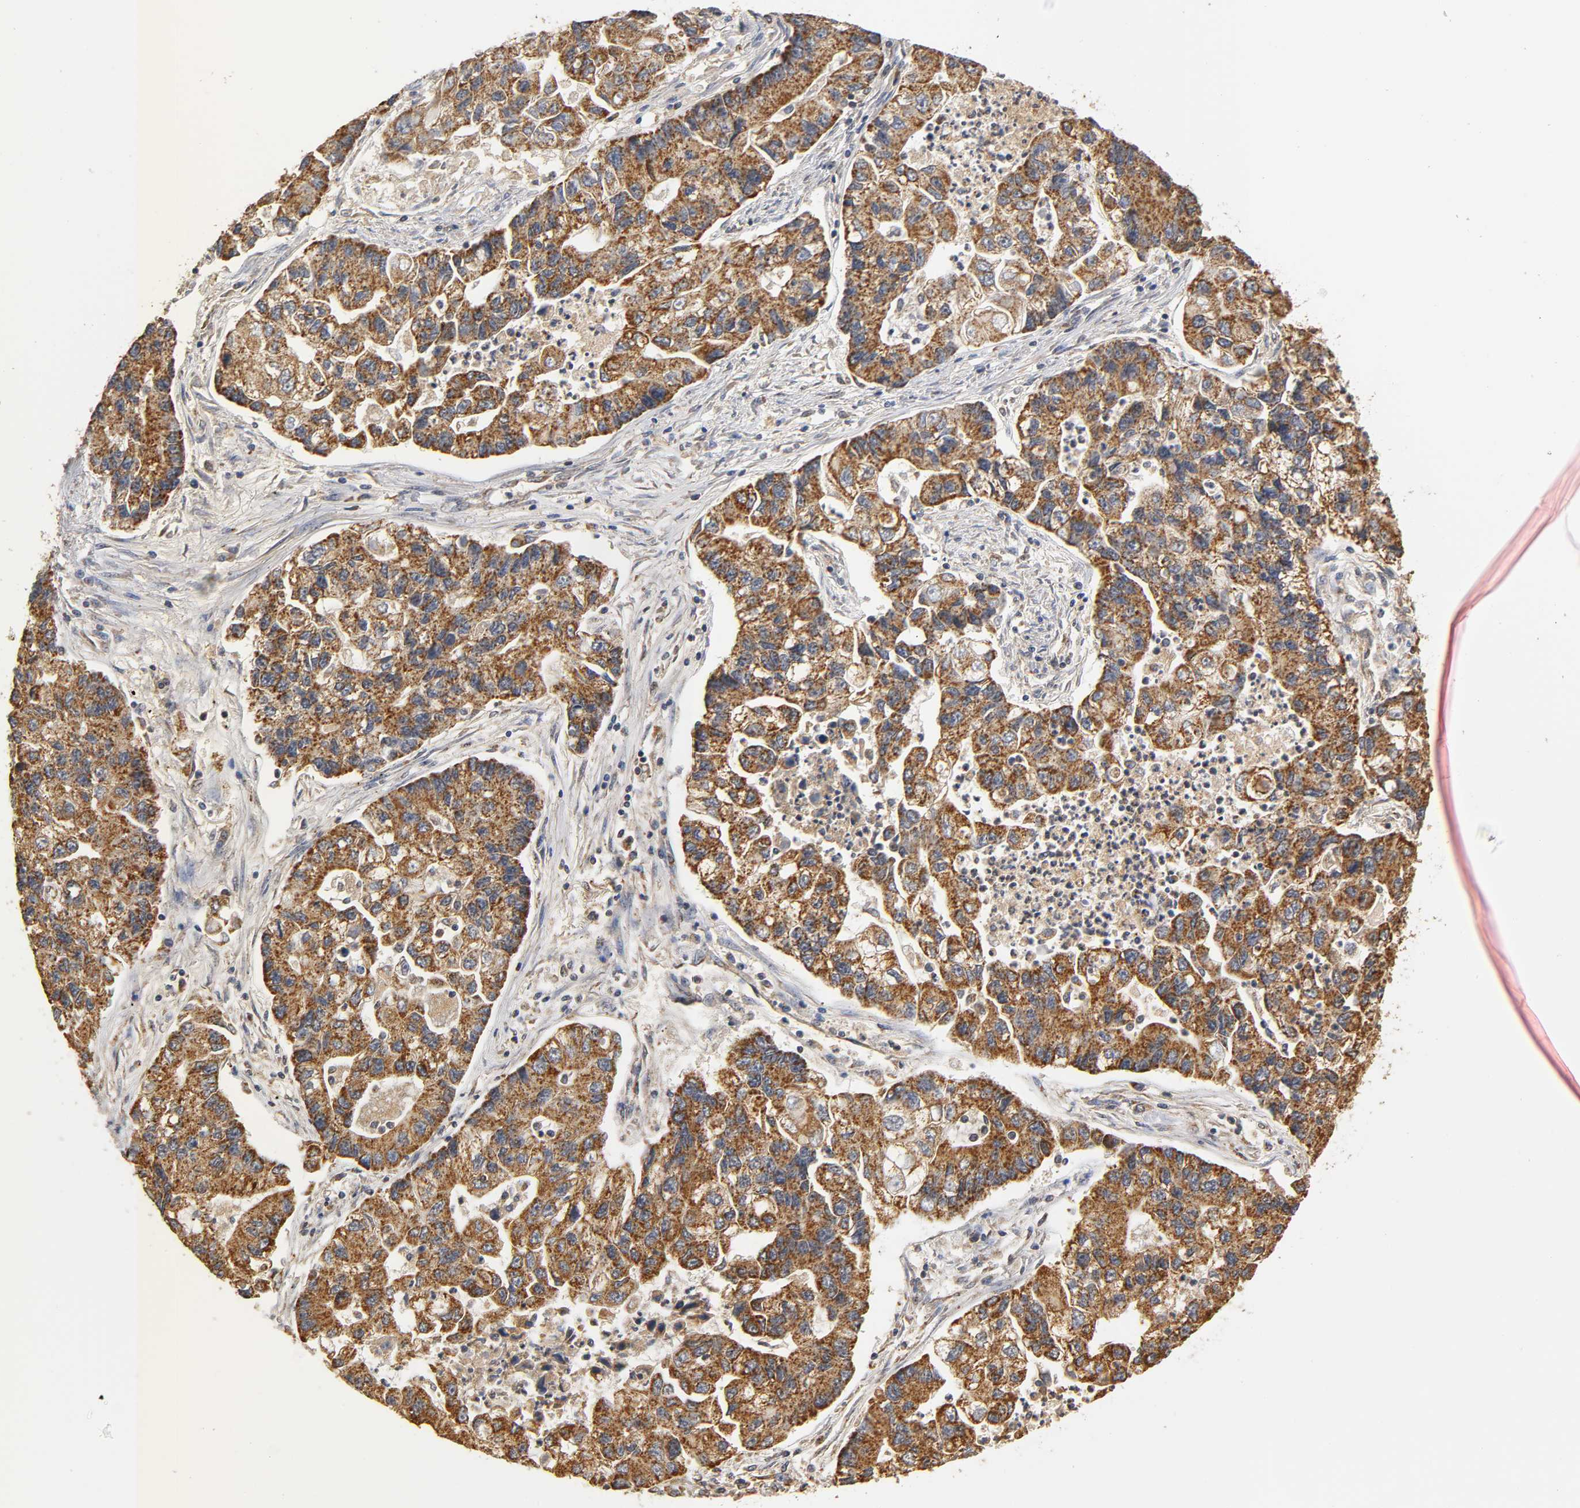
{"staining": {"intensity": "strong", "quantity": ">75%", "location": "cytoplasmic/membranous"}, "tissue": "lung cancer", "cell_type": "Tumor cells", "image_type": "cancer", "snomed": [{"axis": "morphology", "description": "Adenocarcinoma, NOS"}, {"axis": "topography", "description": "Lung"}], "caption": "A brown stain shows strong cytoplasmic/membranous staining of a protein in human lung adenocarcinoma tumor cells.", "gene": "PKN1", "patient": {"sex": "female", "age": 51}}